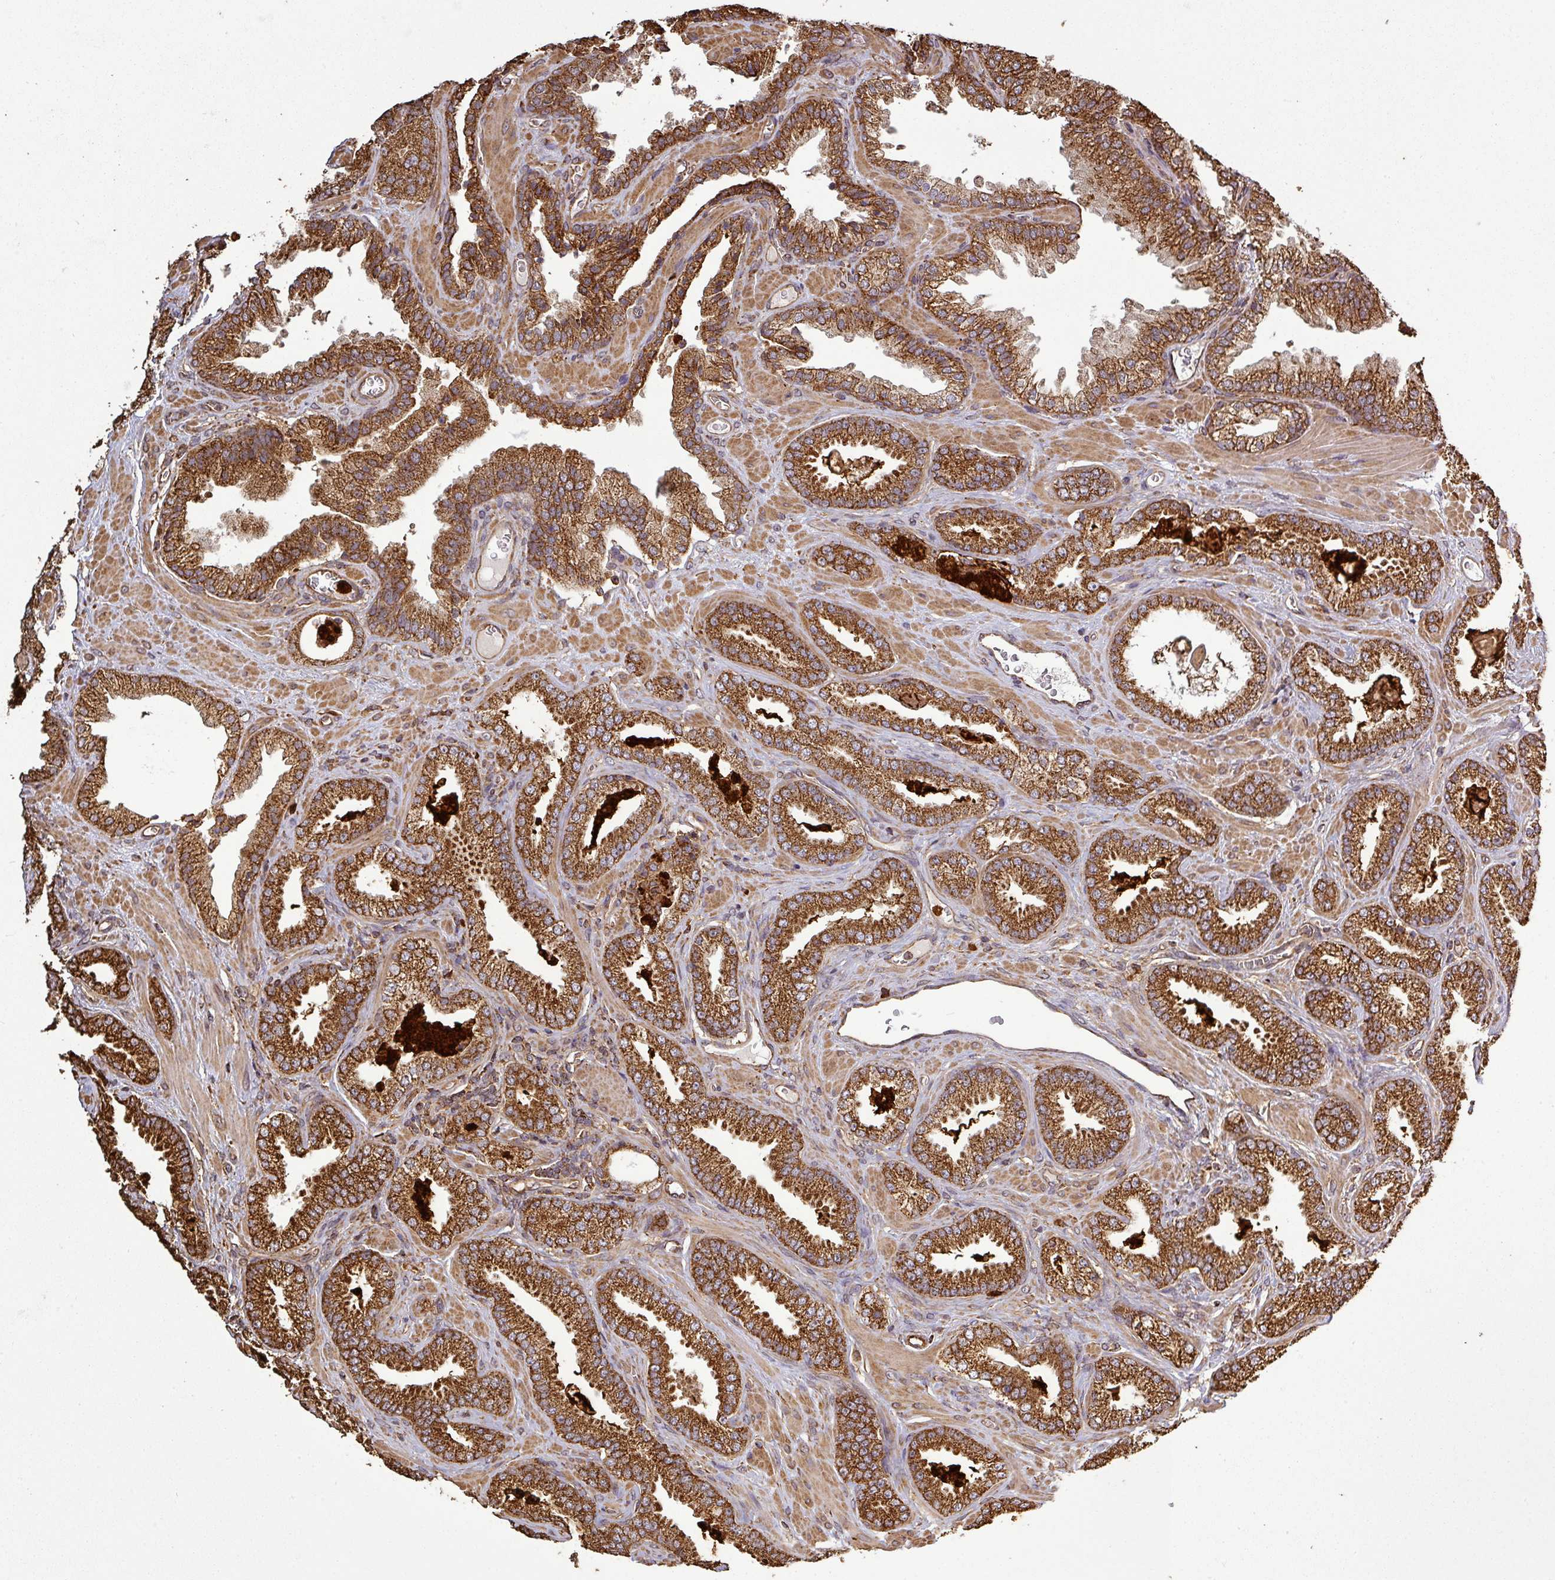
{"staining": {"intensity": "strong", "quantity": ">75%", "location": "cytoplasmic/membranous"}, "tissue": "prostate cancer", "cell_type": "Tumor cells", "image_type": "cancer", "snomed": [{"axis": "morphology", "description": "Adenocarcinoma, Low grade"}, {"axis": "topography", "description": "Prostate"}], "caption": "Immunohistochemical staining of human prostate cancer demonstrates high levels of strong cytoplasmic/membranous positivity in approximately >75% of tumor cells.", "gene": "PLEKHM1", "patient": {"sex": "male", "age": 62}}